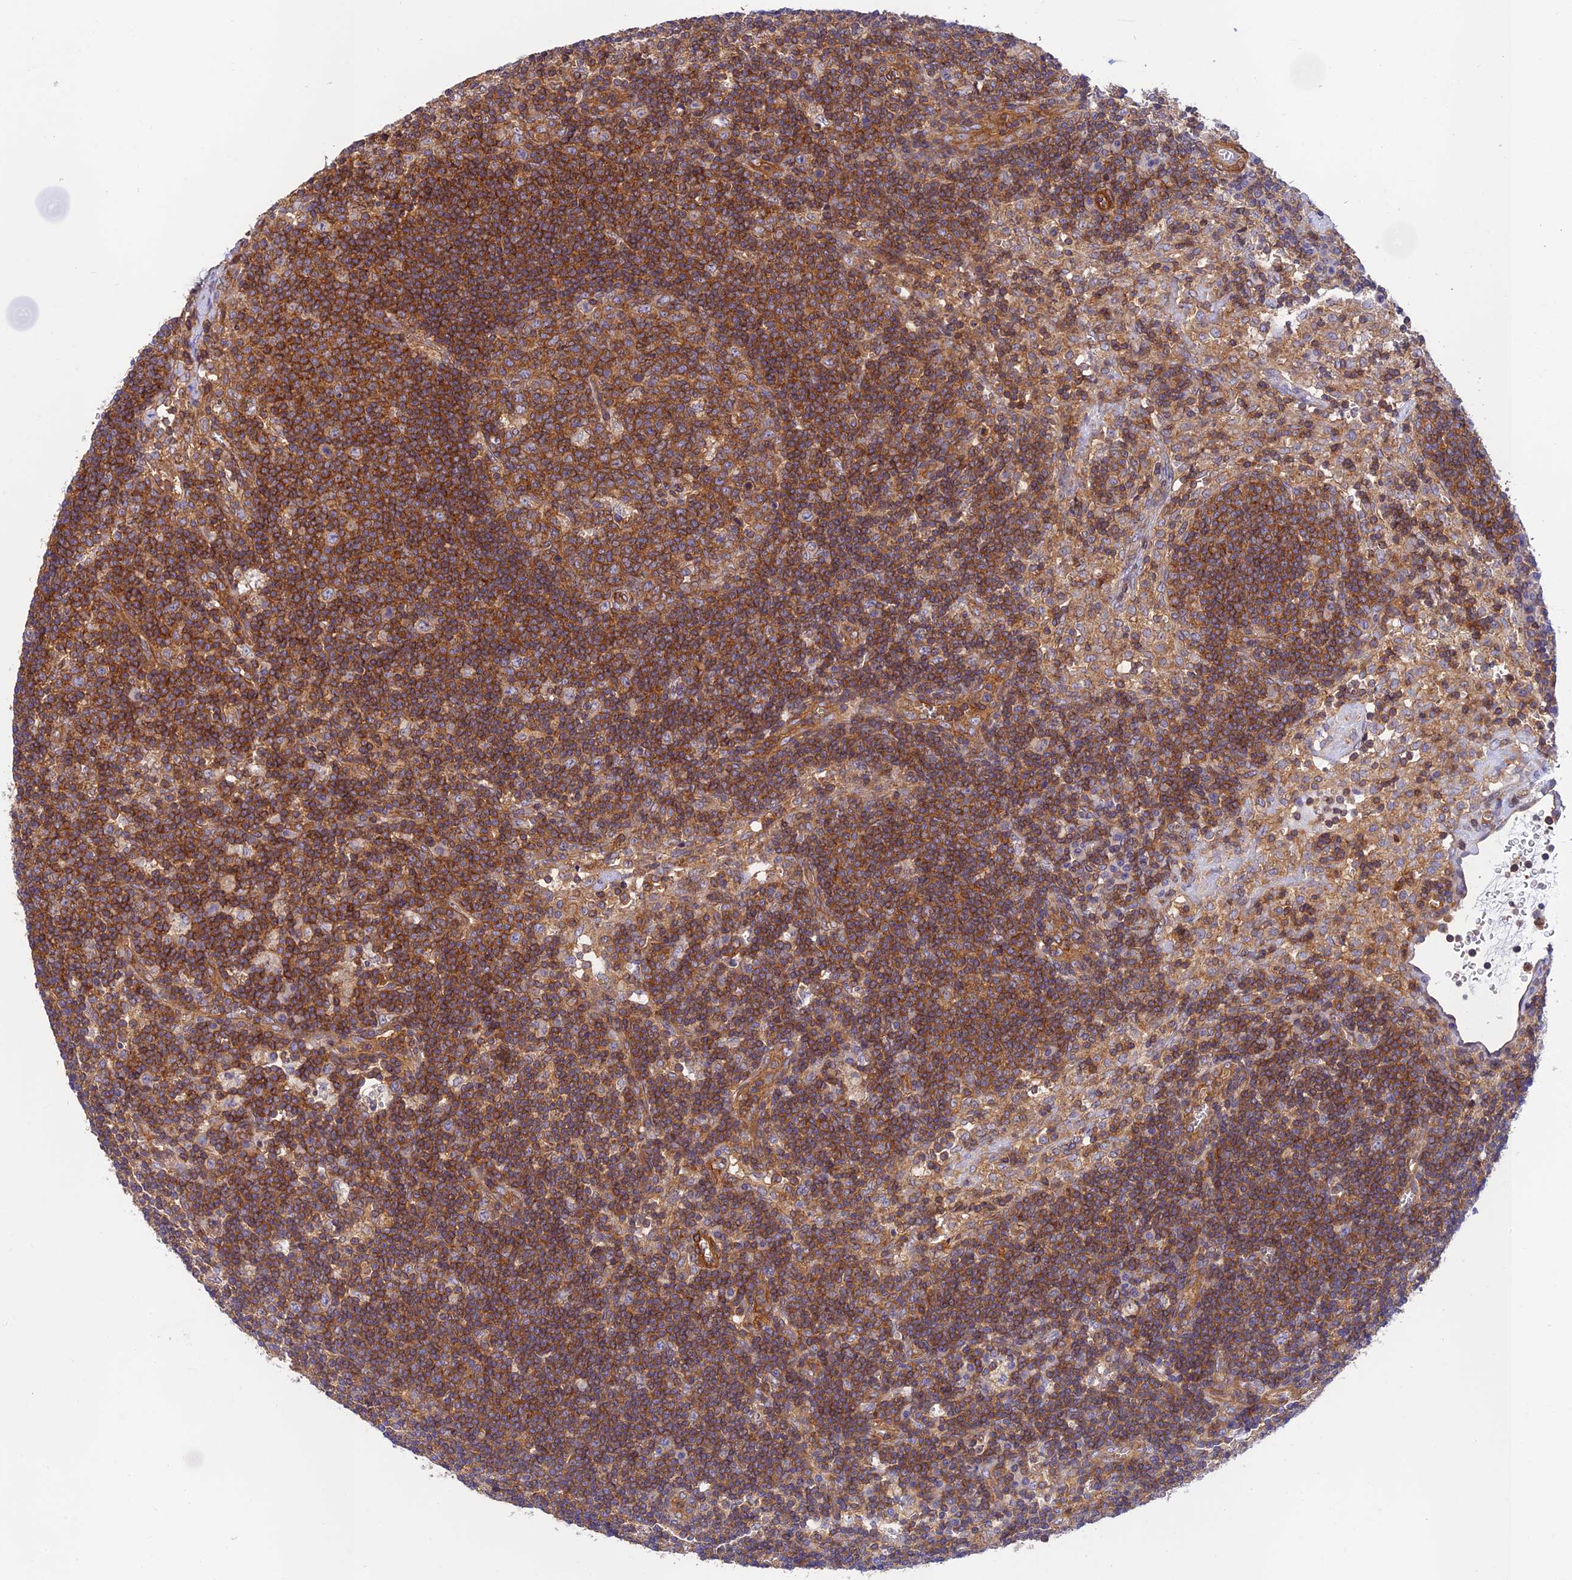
{"staining": {"intensity": "strong", "quantity": ">75%", "location": "cytoplasmic/membranous"}, "tissue": "lymph node", "cell_type": "Germinal center cells", "image_type": "normal", "snomed": [{"axis": "morphology", "description": "Normal tissue, NOS"}, {"axis": "topography", "description": "Lymph node"}], "caption": "Strong cytoplasmic/membranous protein expression is identified in about >75% of germinal center cells in lymph node. (DAB (3,3'-diaminobenzidine) IHC, brown staining for protein, blue staining for nuclei).", "gene": "PPP1R12C", "patient": {"sex": "male", "age": 58}}